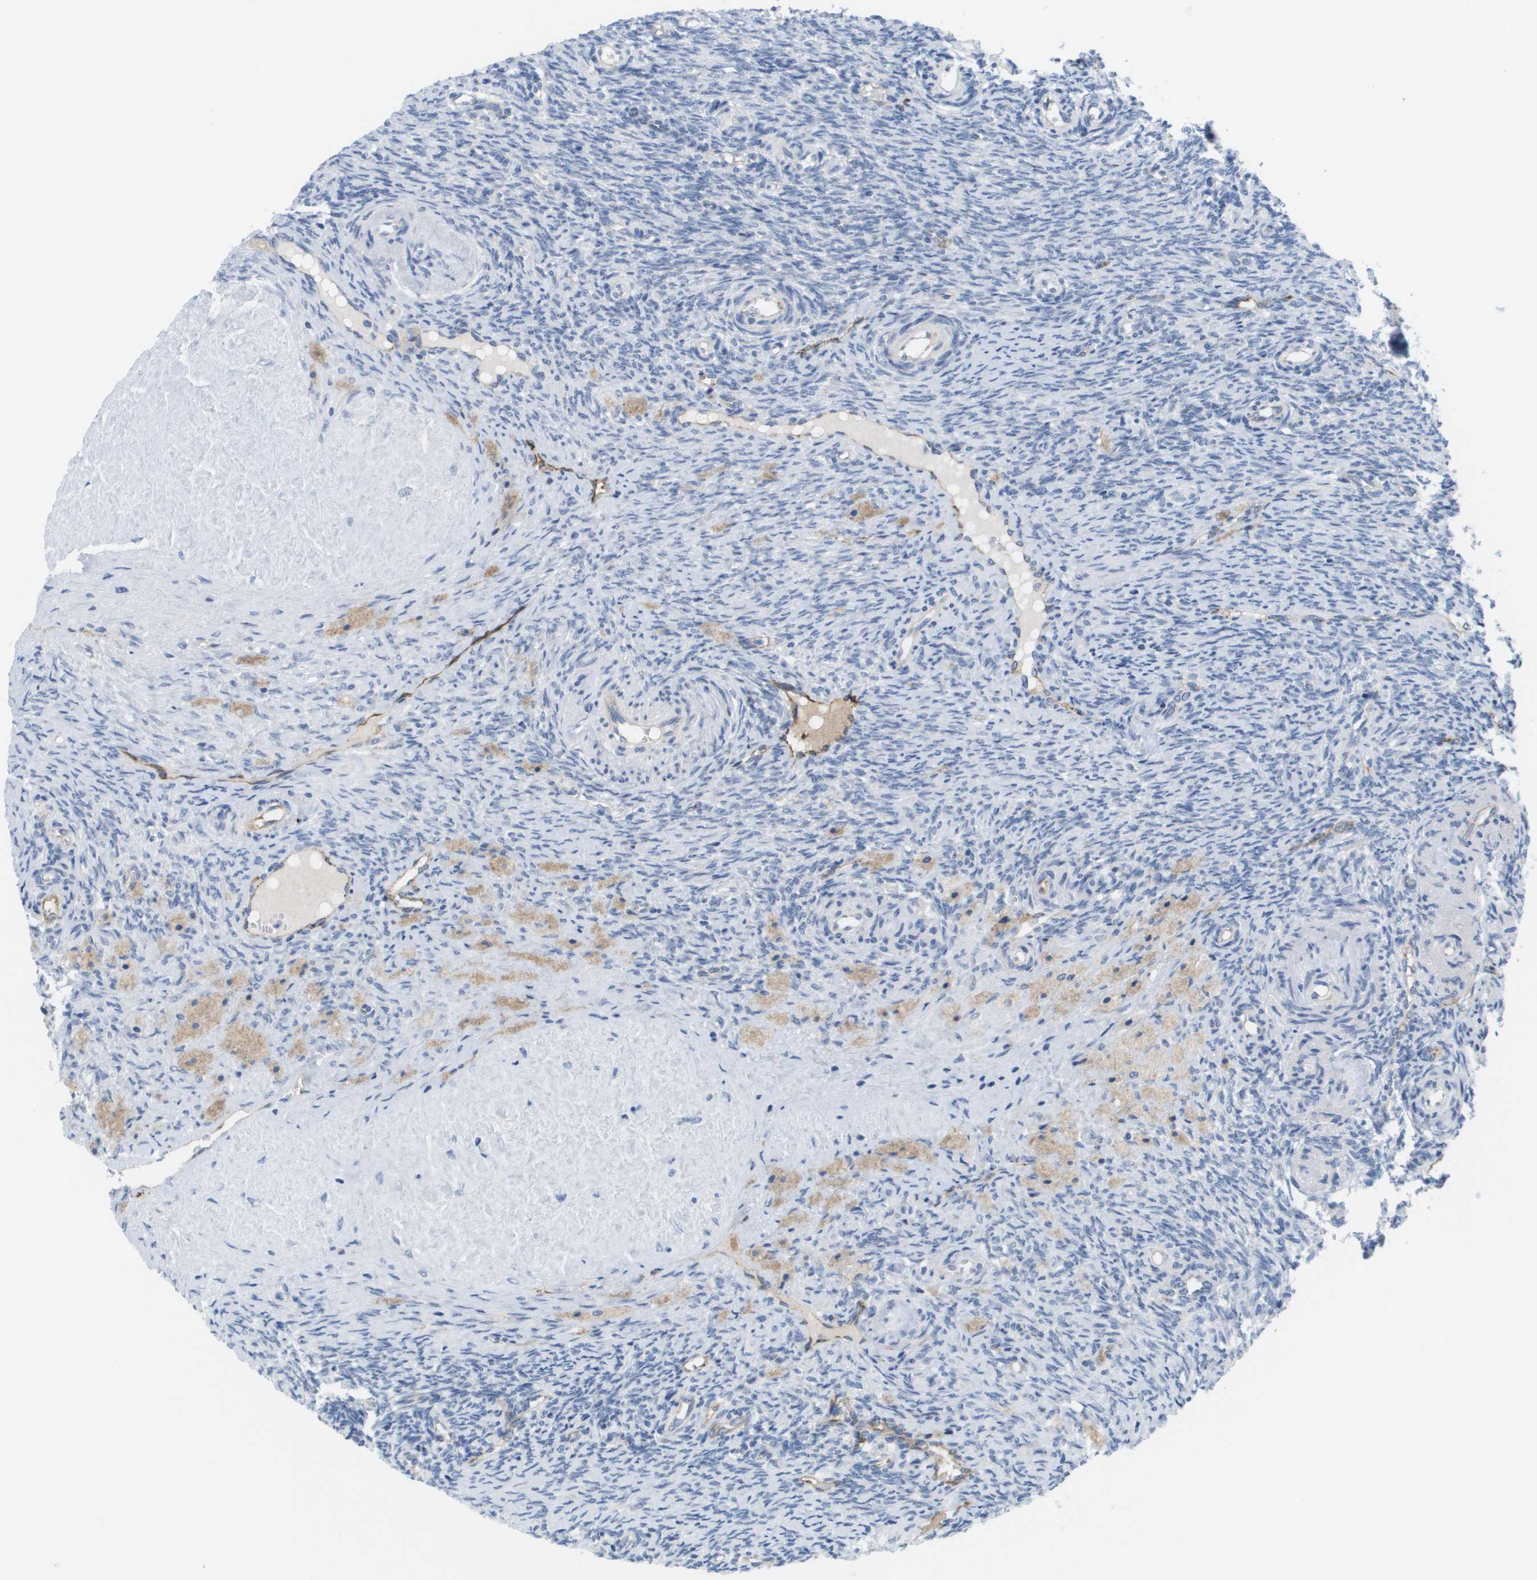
{"staining": {"intensity": "negative", "quantity": "none", "location": "none"}, "tissue": "ovary", "cell_type": "Ovarian stroma cells", "image_type": "normal", "snomed": [{"axis": "morphology", "description": "Normal tissue, NOS"}, {"axis": "topography", "description": "Ovary"}], "caption": "Ovarian stroma cells show no significant protein positivity in normal ovary.", "gene": "ANGPT2", "patient": {"sex": "female", "age": 41}}